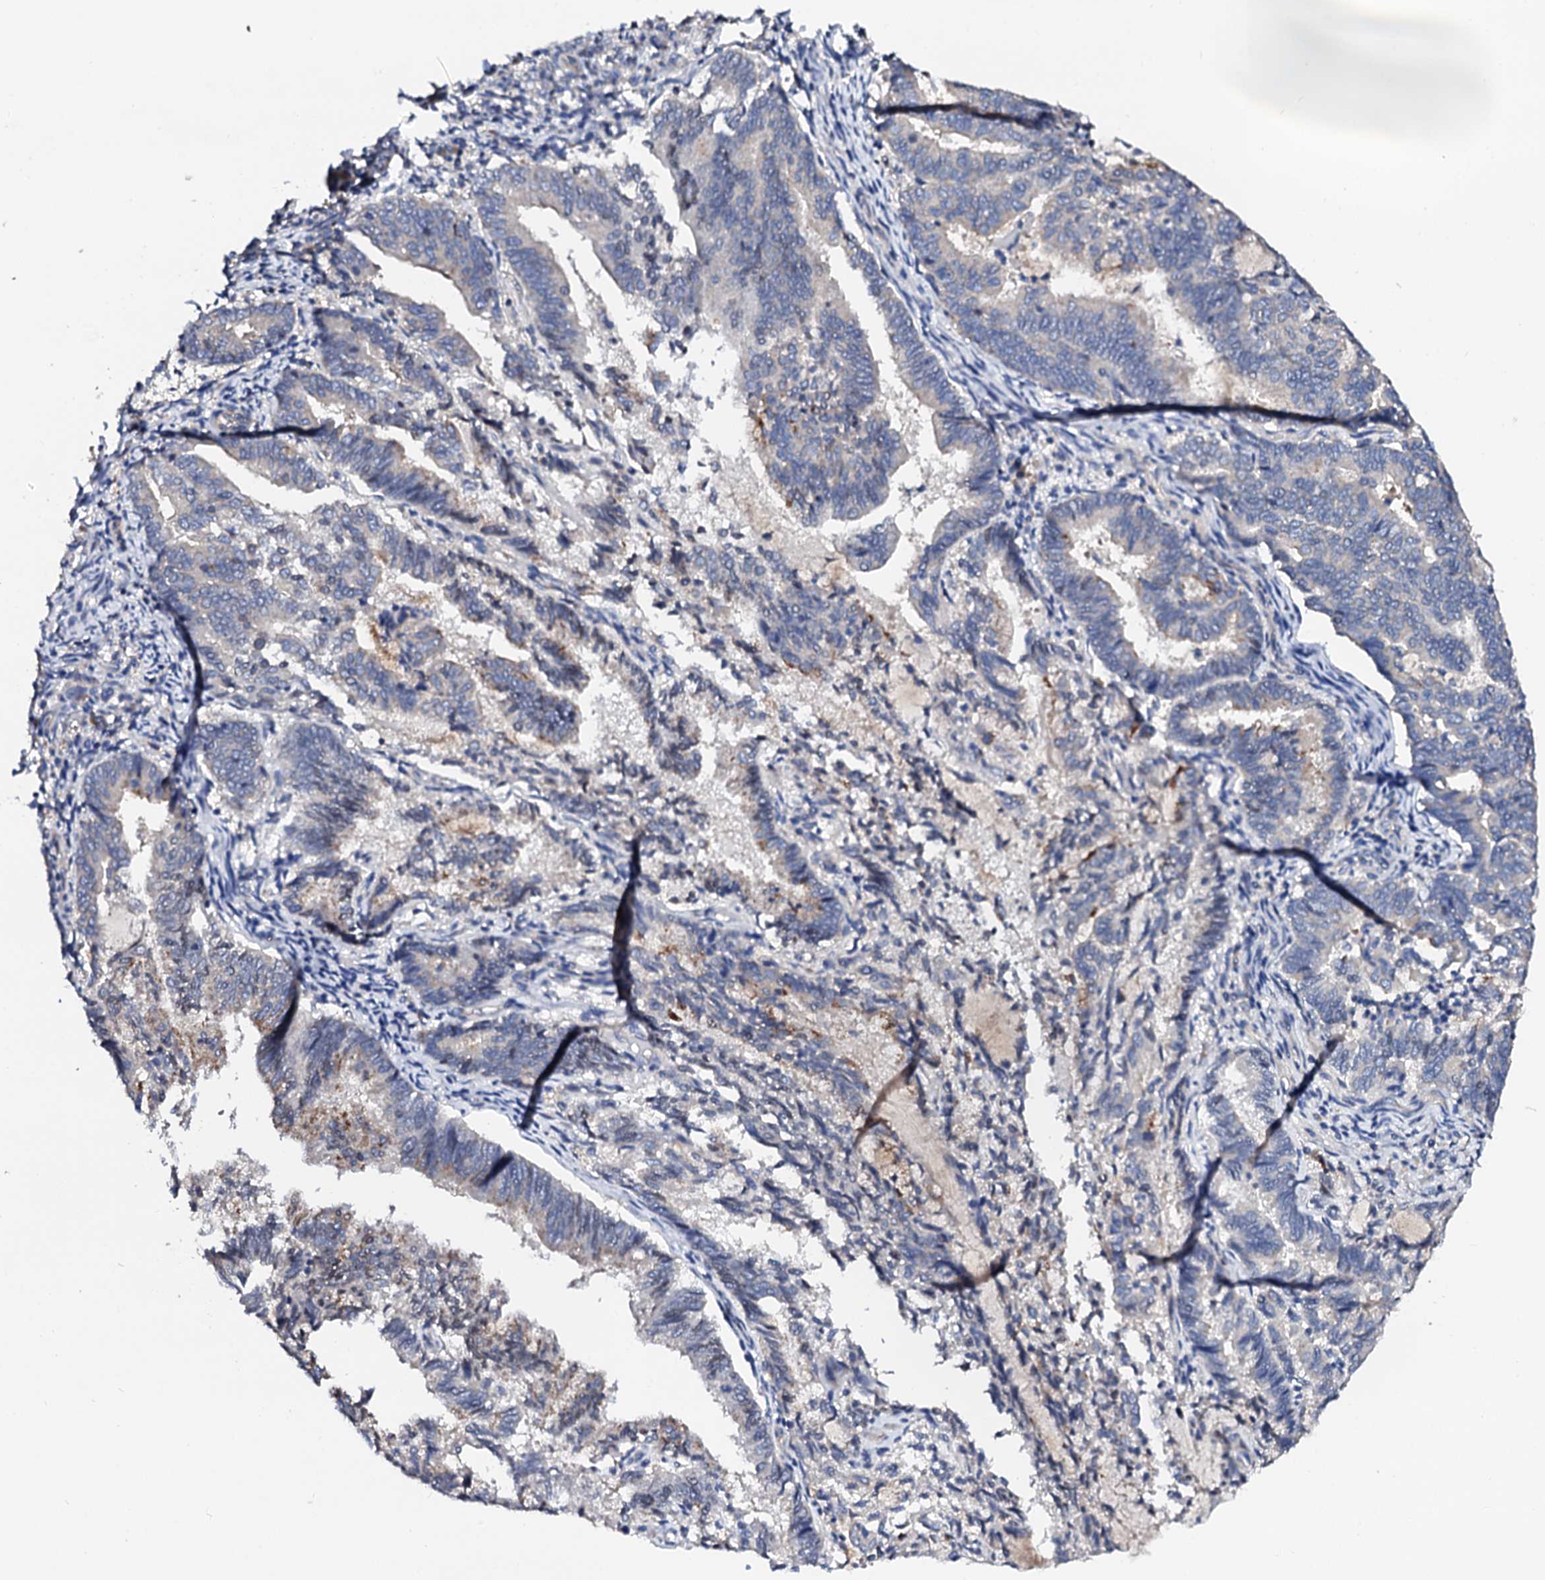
{"staining": {"intensity": "weak", "quantity": "<25%", "location": "cytoplasmic/membranous"}, "tissue": "endometrial cancer", "cell_type": "Tumor cells", "image_type": "cancer", "snomed": [{"axis": "morphology", "description": "Adenocarcinoma, NOS"}, {"axis": "topography", "description": "Endometrium"}], "caption": "A high-resolution histopathology image shows immunohistochemistry (IHC) staining of adenocarcinoma (endometrial), which demonstrates no significant staining in tumor cells. Brightfield microscopy of IHC stained with DAB (3,3'-diaminobenzidine) (brown) and hematoxylin (blue), captured at high magnification.", "gene": "NUP58", "patient": {"sex": "female", "age": 80}}